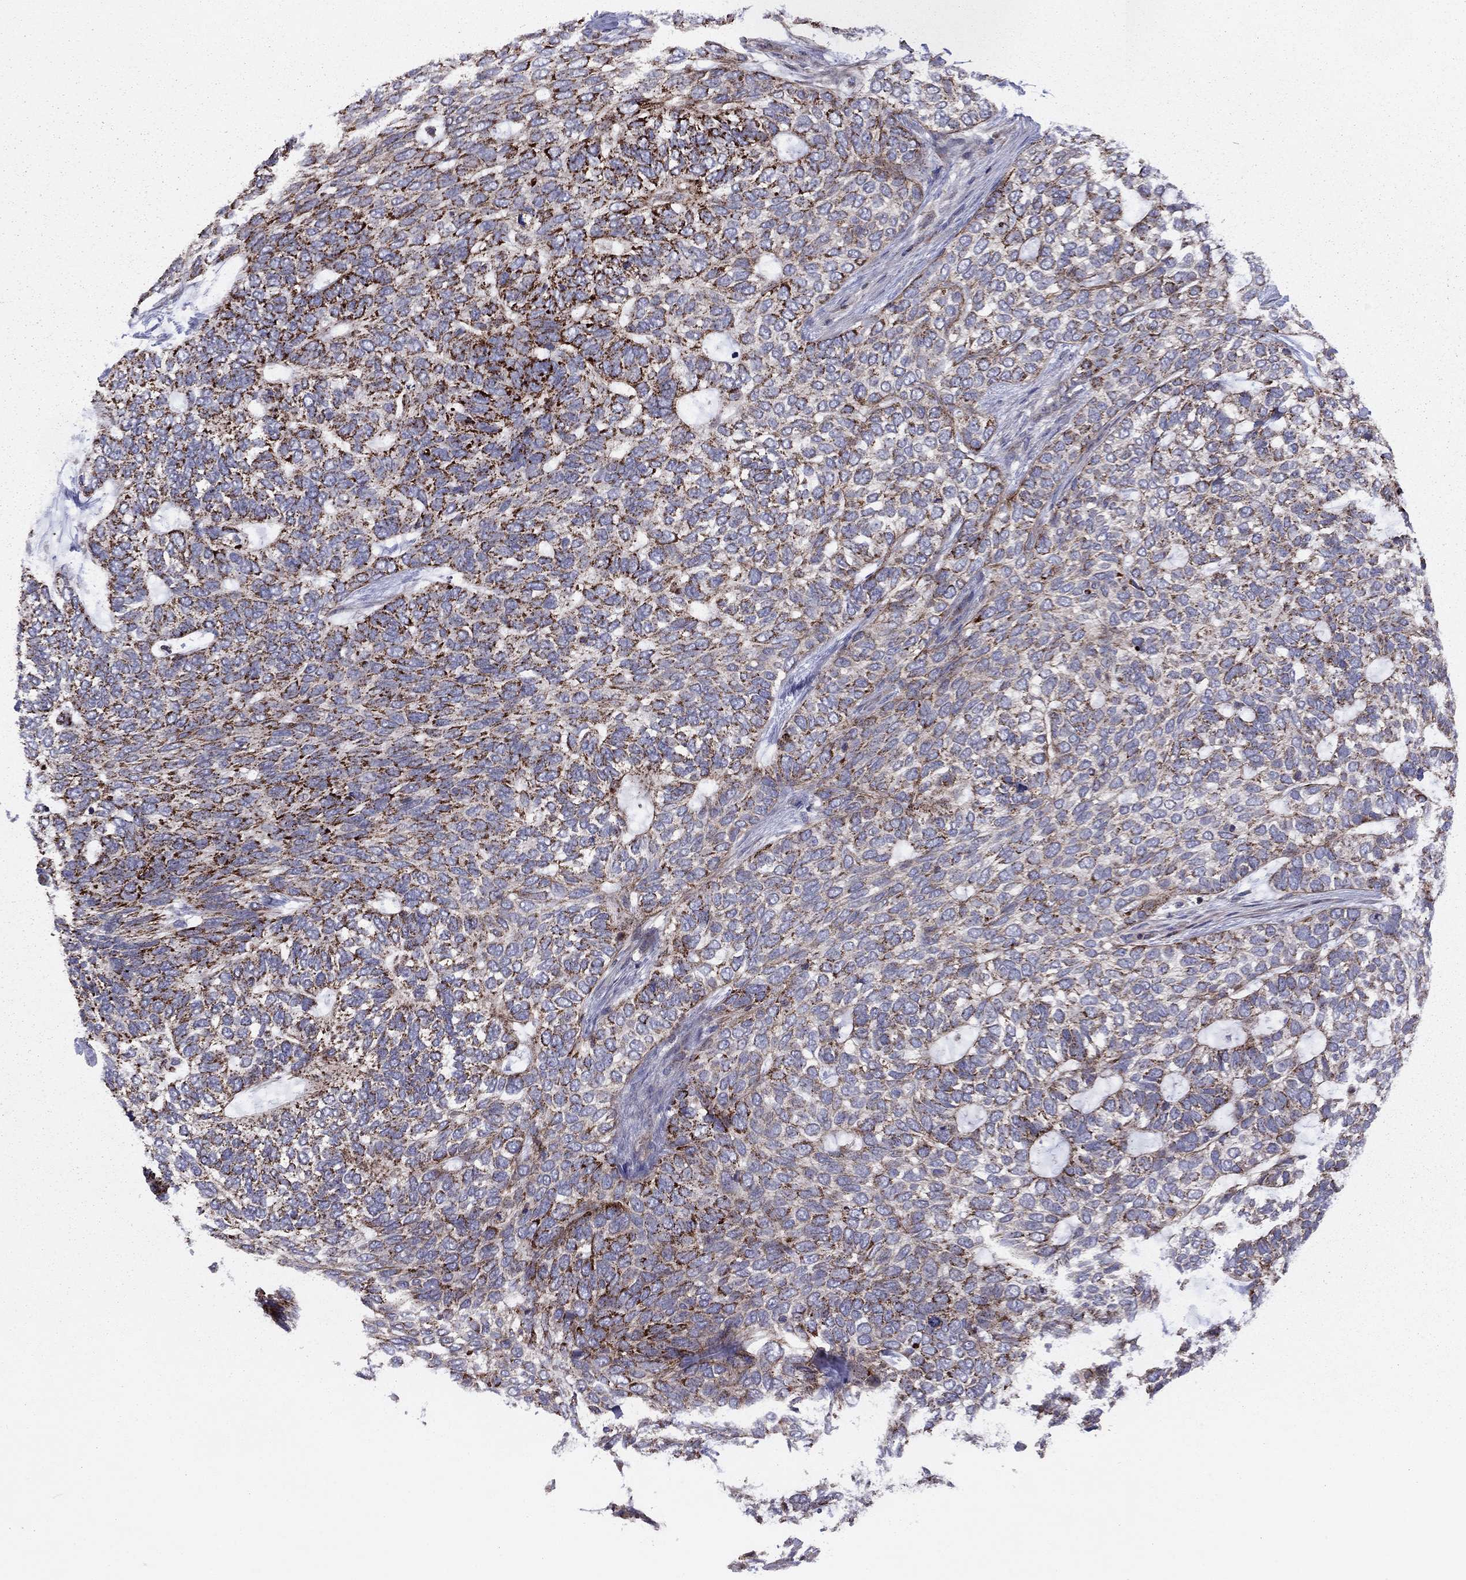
{"staining": {"intensity": "strong", "quantity": "25%-75%", "location": "cytoplasmic/membranous"}, "tissue": "skin cancer", "cell_type": "Tumor cells", "image_type": "cancer", "snomed": [{"axis": "morphology", "description": "Basal cell carcinoma"}, {"axis": "topography", "description": "Skin"}], "caption": "A histopathology image of skin cancer (basal cell carcinoma) stained for a protein exhibits strong cytoplasmic/membranous brown staining in tumor cells.", "gene": "ALG6", "patient": {"sex": "female", "age": 65}}